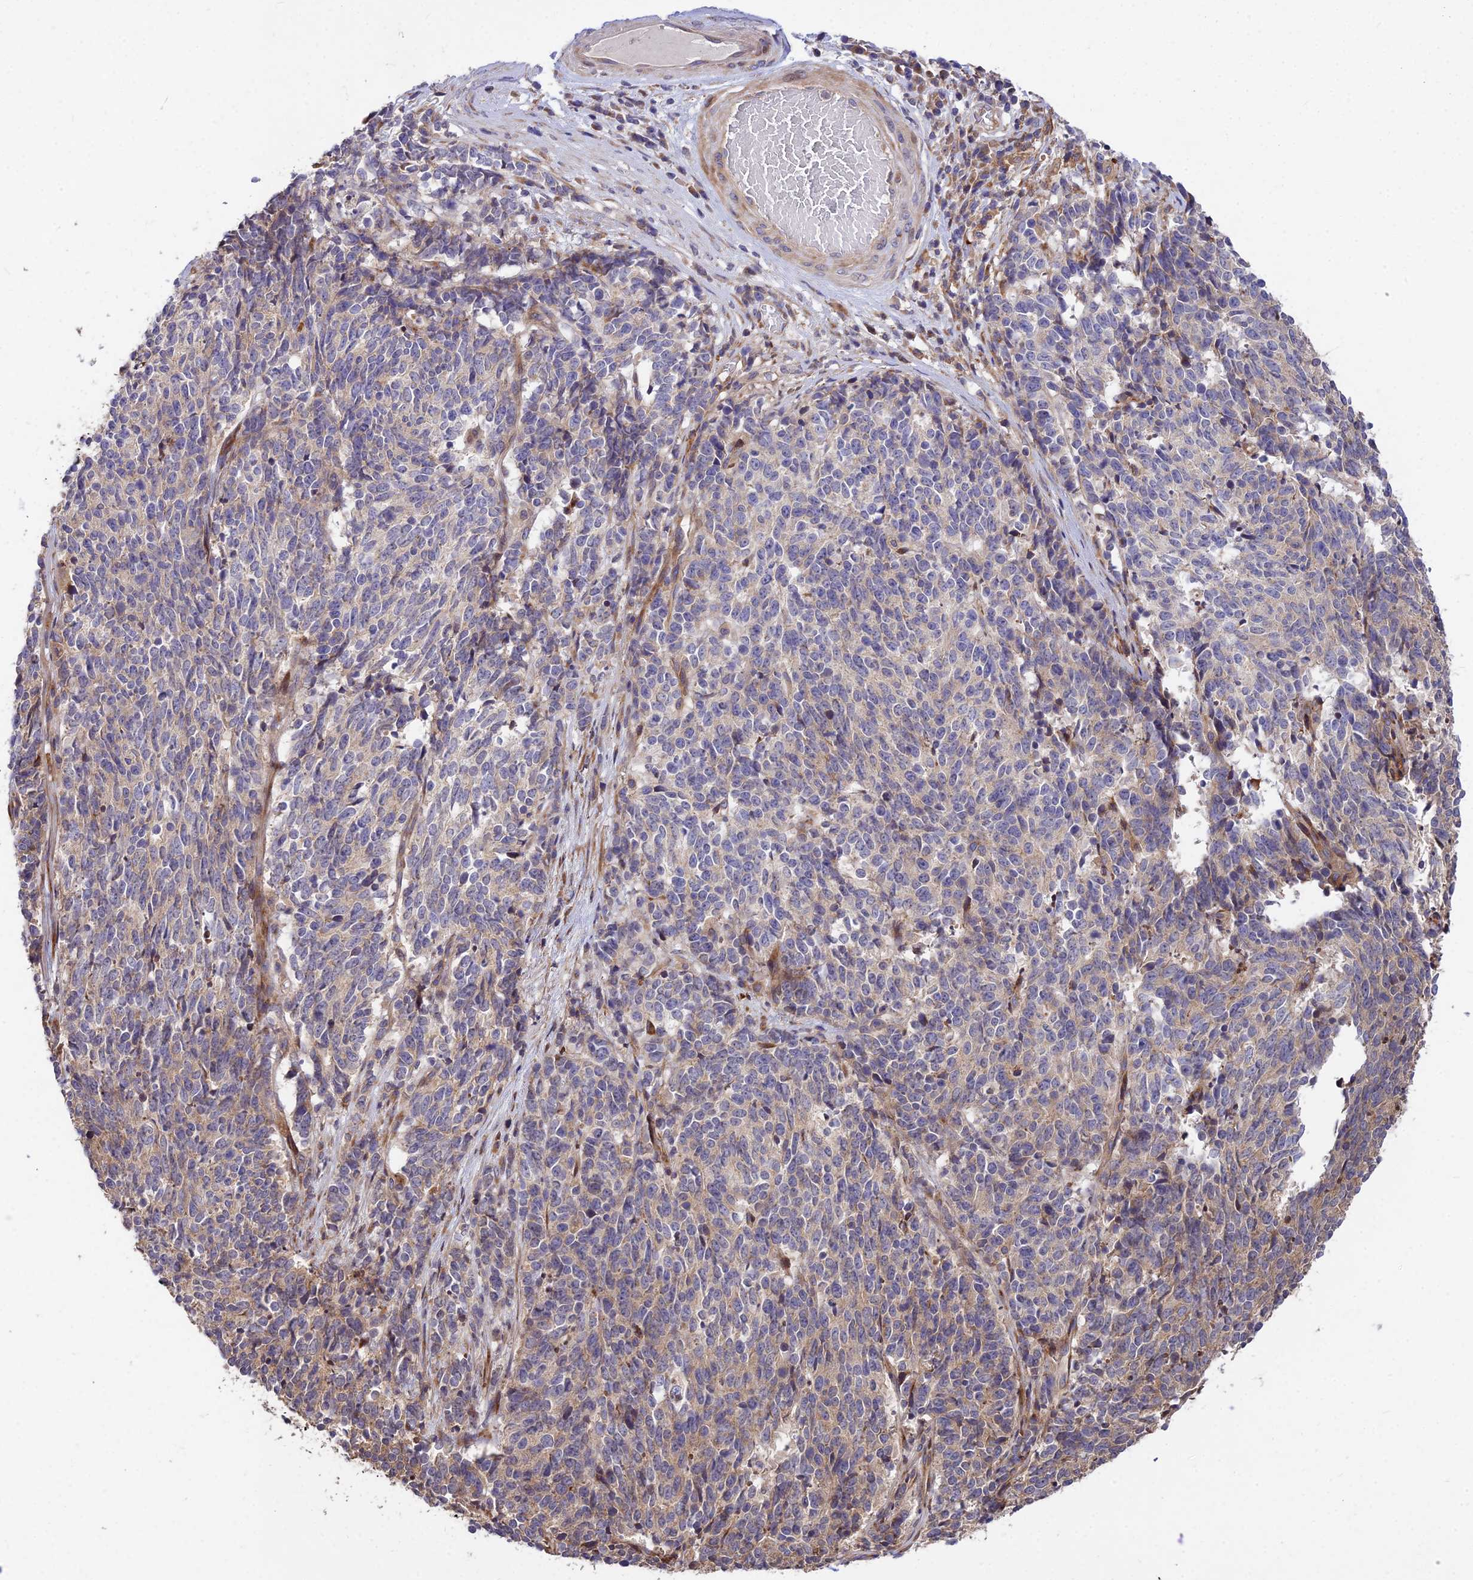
{"staining": {"intensity": "weak", "quantity": "<25%", "location": "cytoplasmic/membranous"}, "tissue": "cervical cancer", "cell_type": "Tumor cells", "image_type": "cancer", "snomed": [{"axis": "morphology", "description": "Squamous cell carcinoma, NOS"}, {"axis": "topography", "description": "Cervix"}], "caption": "Tumor cells show no significant protein positivity in cervical cancer.", "gene": "ROCK1", "patient": {"sex": "female", "age": 29}}